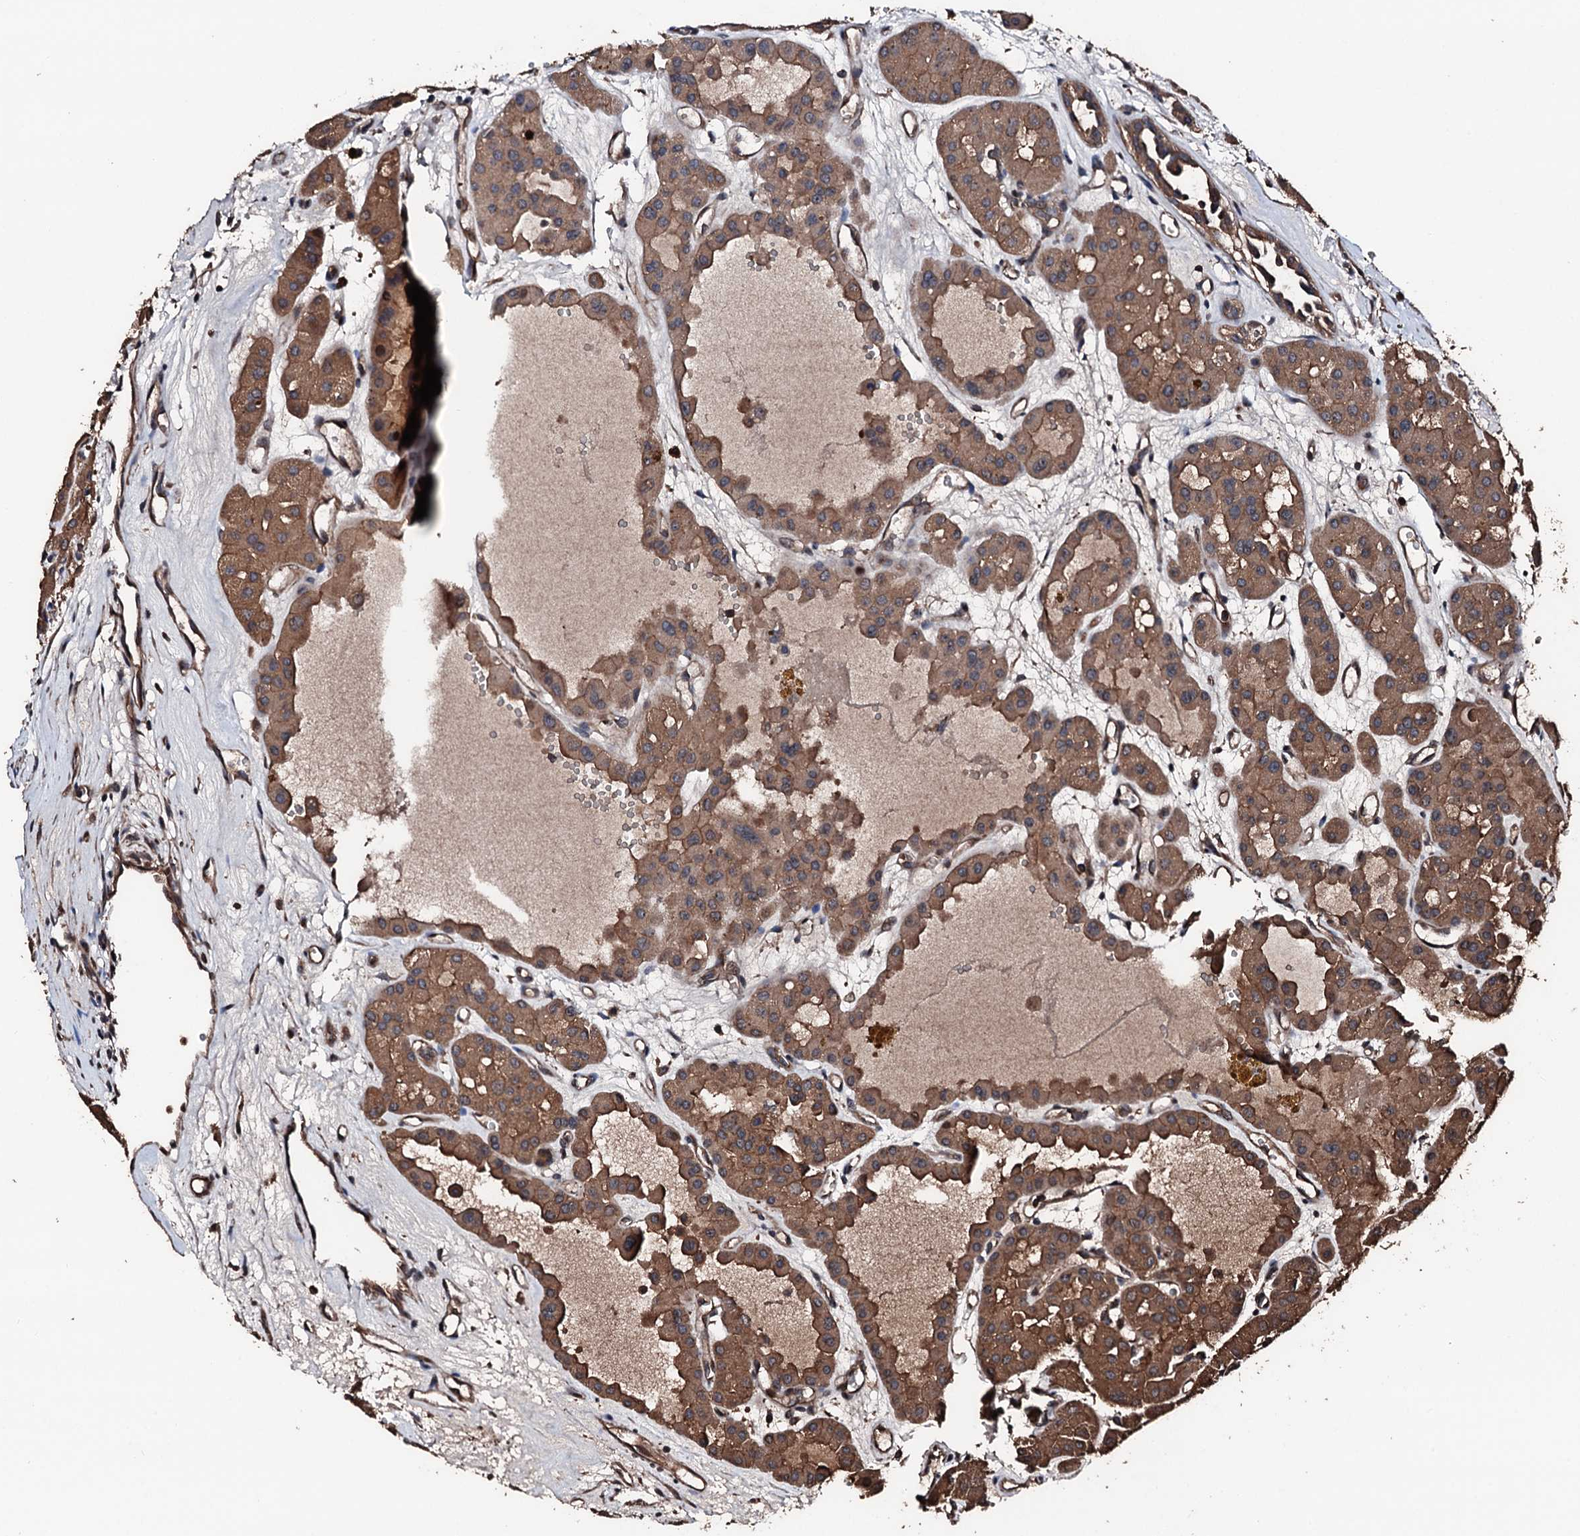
{"staining": {"intensity": "moderate", "quantity": ">75%", "location": "cytoplasmic/membranous"}, "tissue": "renal cancer", "cell_type": "Tumor cells", "image_type": "cancer", "snomed": [{"axis": "morphology", "description": "Carcinoma, NOS"}, {"axis": "topography", "description": "Kidney"}], "caption": "Immunohistochemical staining of human renal cancer shows medium levels of moderate cytoplasmic/membranous staining in approximately >75% of tumor cells. The protein of interest is shown in brown color, while the nuclei are stained blue.", "gene": "KIF18A", "patient": {"sex": "female", "age": 75}}